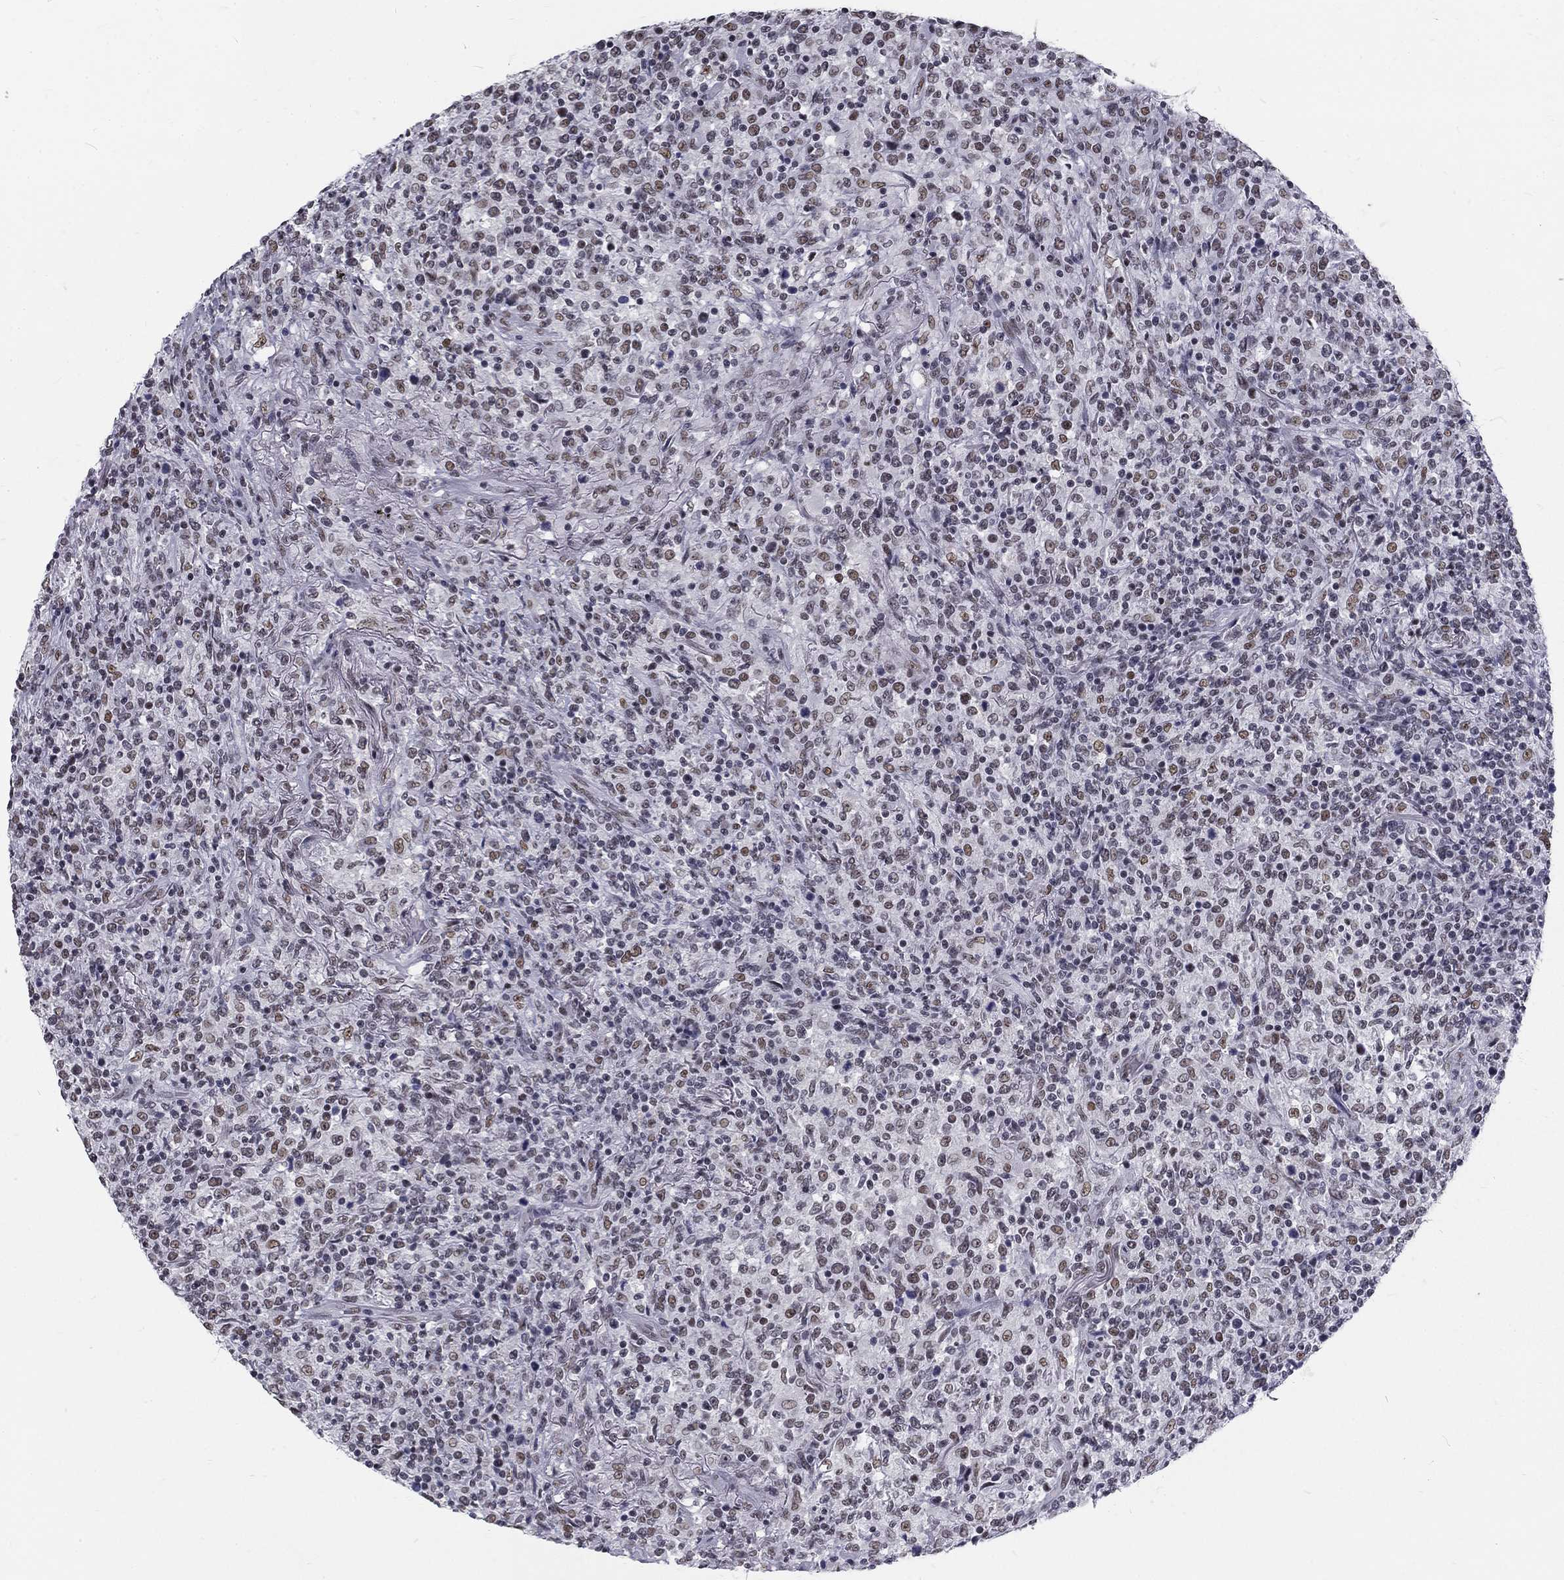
{"staining": {"intensity": "weak", "quantity": "25%-75%", "location": "nuclear"}, "tissue": "lymphoma", "cell_type": "Tumor cells", "image_type": "cancer", "snomed": [{"axis": "morphology", "description": "Malignant lymphoma, non-Hodgkin's type, High grade"}, {"axis": "topography", "description": "Lung"}], "caption": "There is low levels of weak nuclear expression in tumor cells of lymphoma, as demonstrated by immunohistochemical staining (brown color).", "gene": "SNORC", "patient": {"sex": "male", "age": 79}}